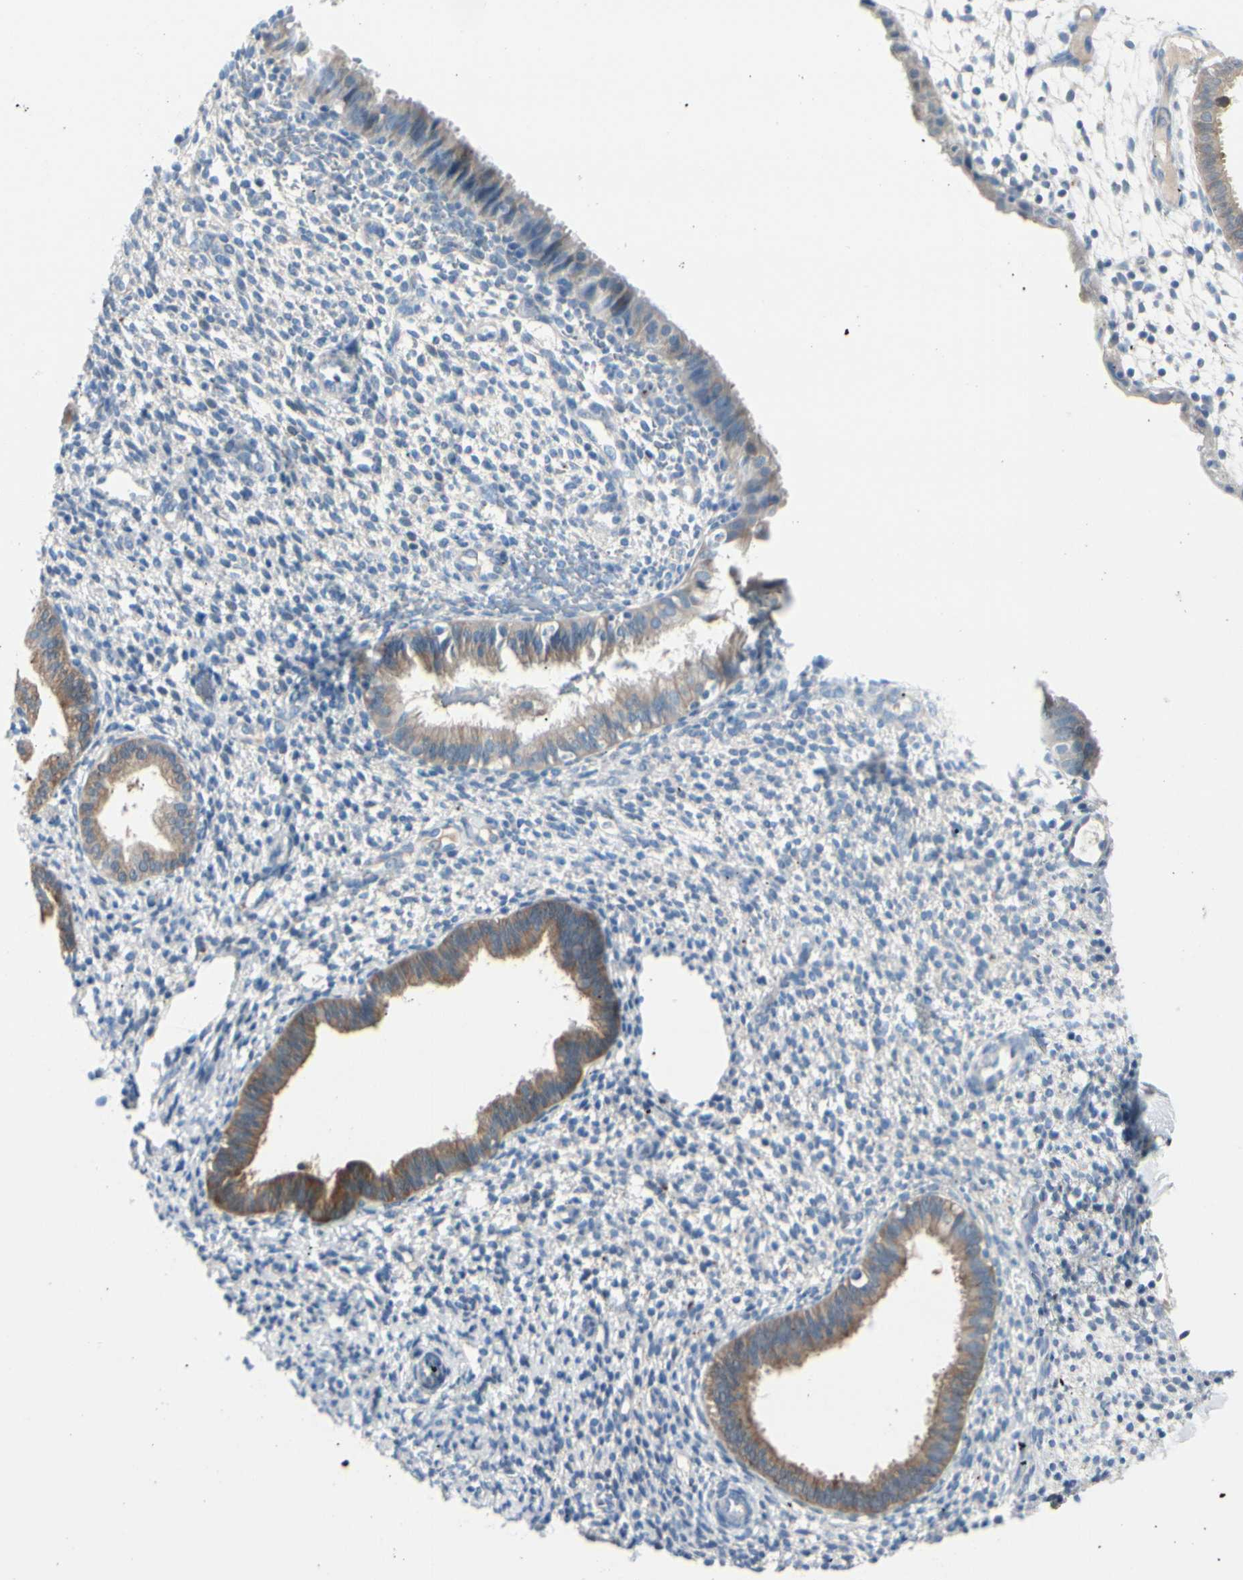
{"staining": {"intensity": "negative", "quantity": "none", "location": "none"}, "tissue": "endometrium", "cell_type": "Cells in endometrial stroma", "image_type": "normal", "snomed": [{"axis": "morphology", "description": "Normal tissue, NOS"}, {"axis": "topography", "description": "Endometrium"}], "caption": "The photomicrograph displays no staining of cells in endometrial stroma in benign endometrium. The staining is performed using DAB brown chromogen with nuclei counter-stained in using hematoxylin.", "gene": "PEBP1", "patient": {"sex": "female", "age": 61}}